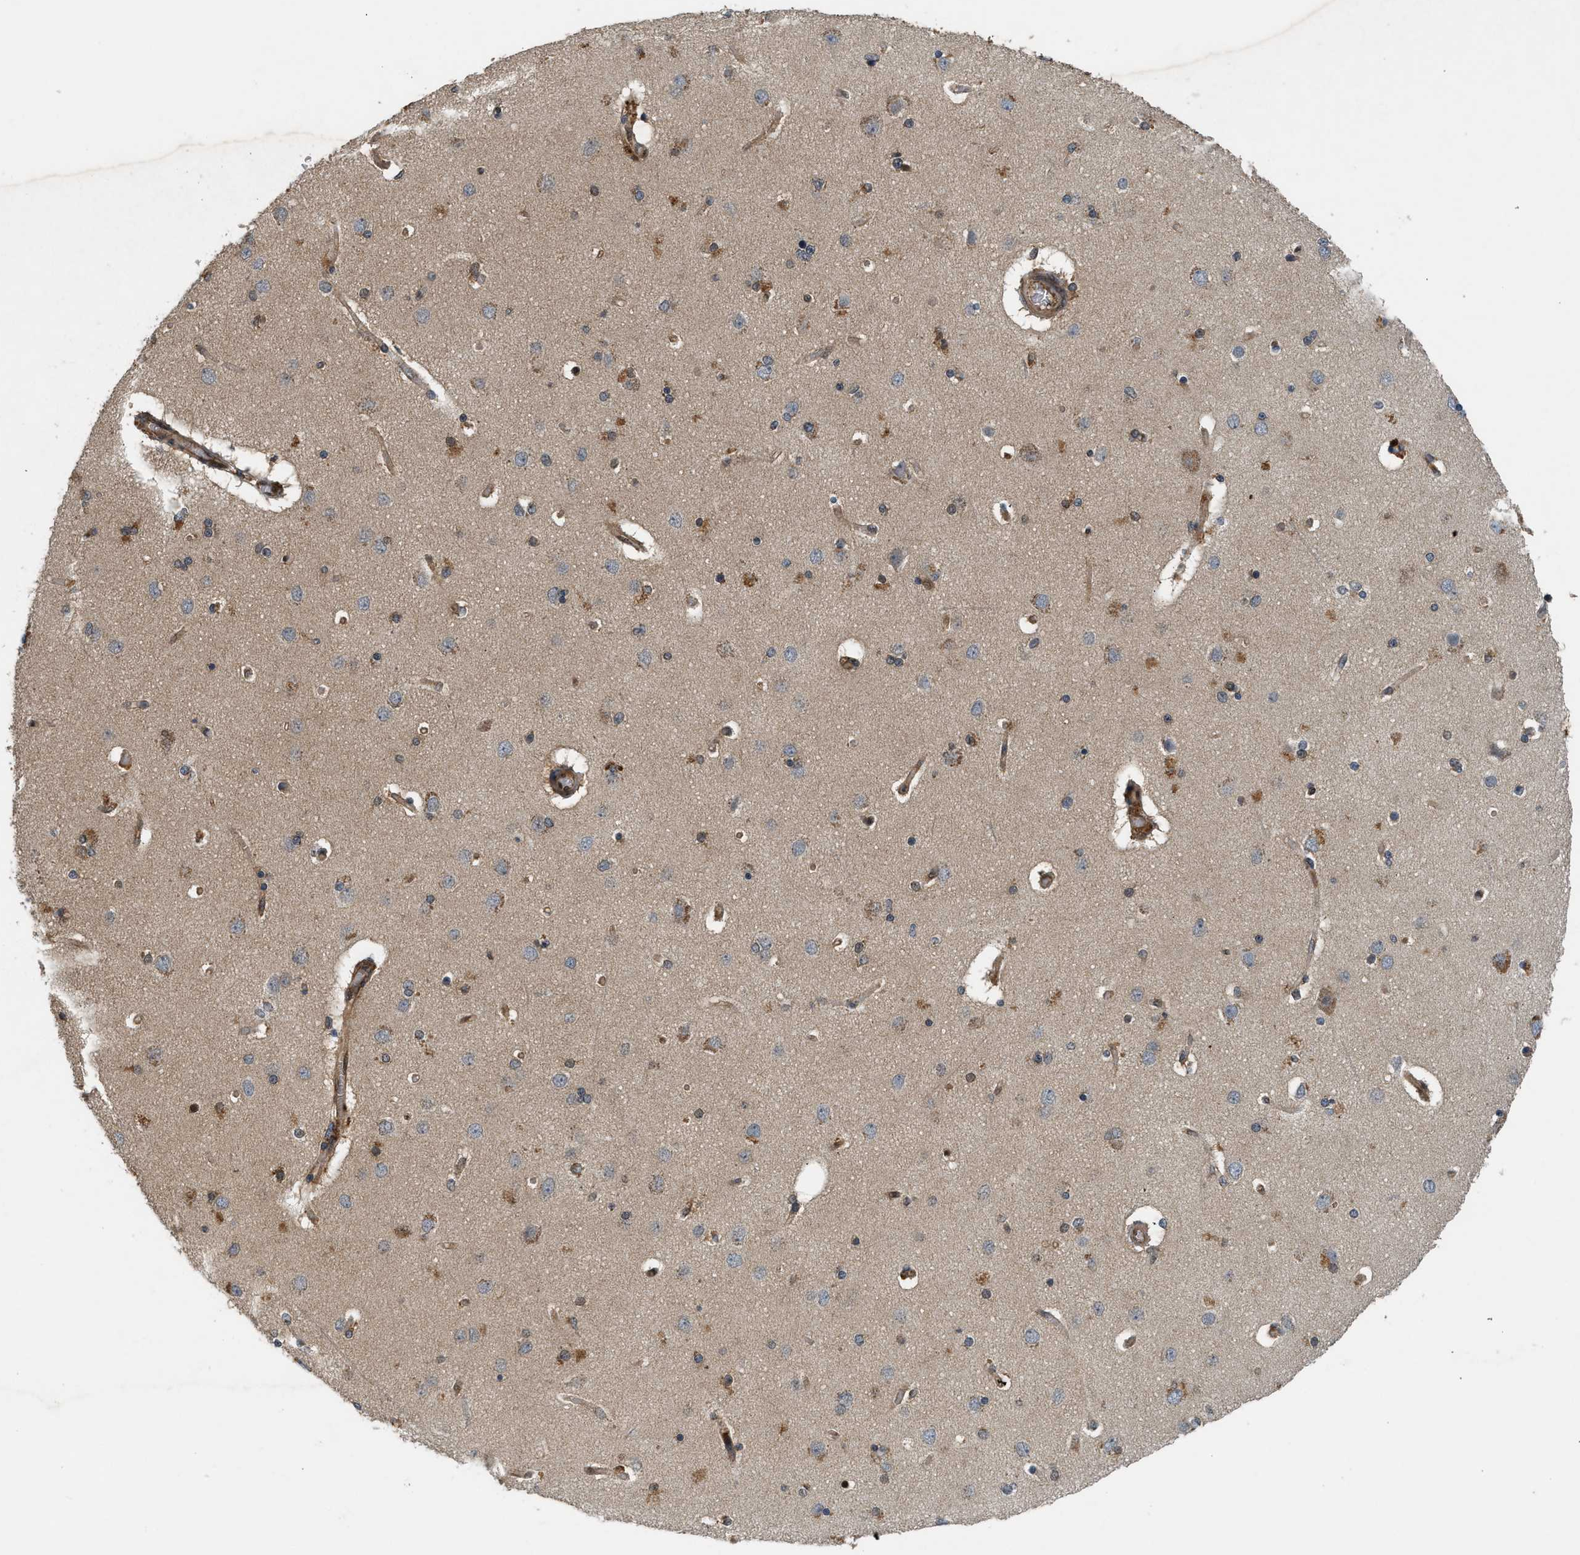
{"staining": {"intensity": "moderate", "quantity": ">75%", "location": "cytoplasmic/membranous"}, "tissue": "cerebral cortex", "cell_type": "Endothelial cells", "image_type": "normal", "snomed": [{"axis": "morphology", "description": "Normal tissue, NOS"}, {"axis": "topography", "description": "Cerebral cortex"}], "caption": "IHC of benign cerebral cortex shows medium levels of moderate cytoplasmic/membranous expression in approximately >75% of endothelial cells.", "gene": "OXSR1", "patient": {"sex": "female", "age": 54}}